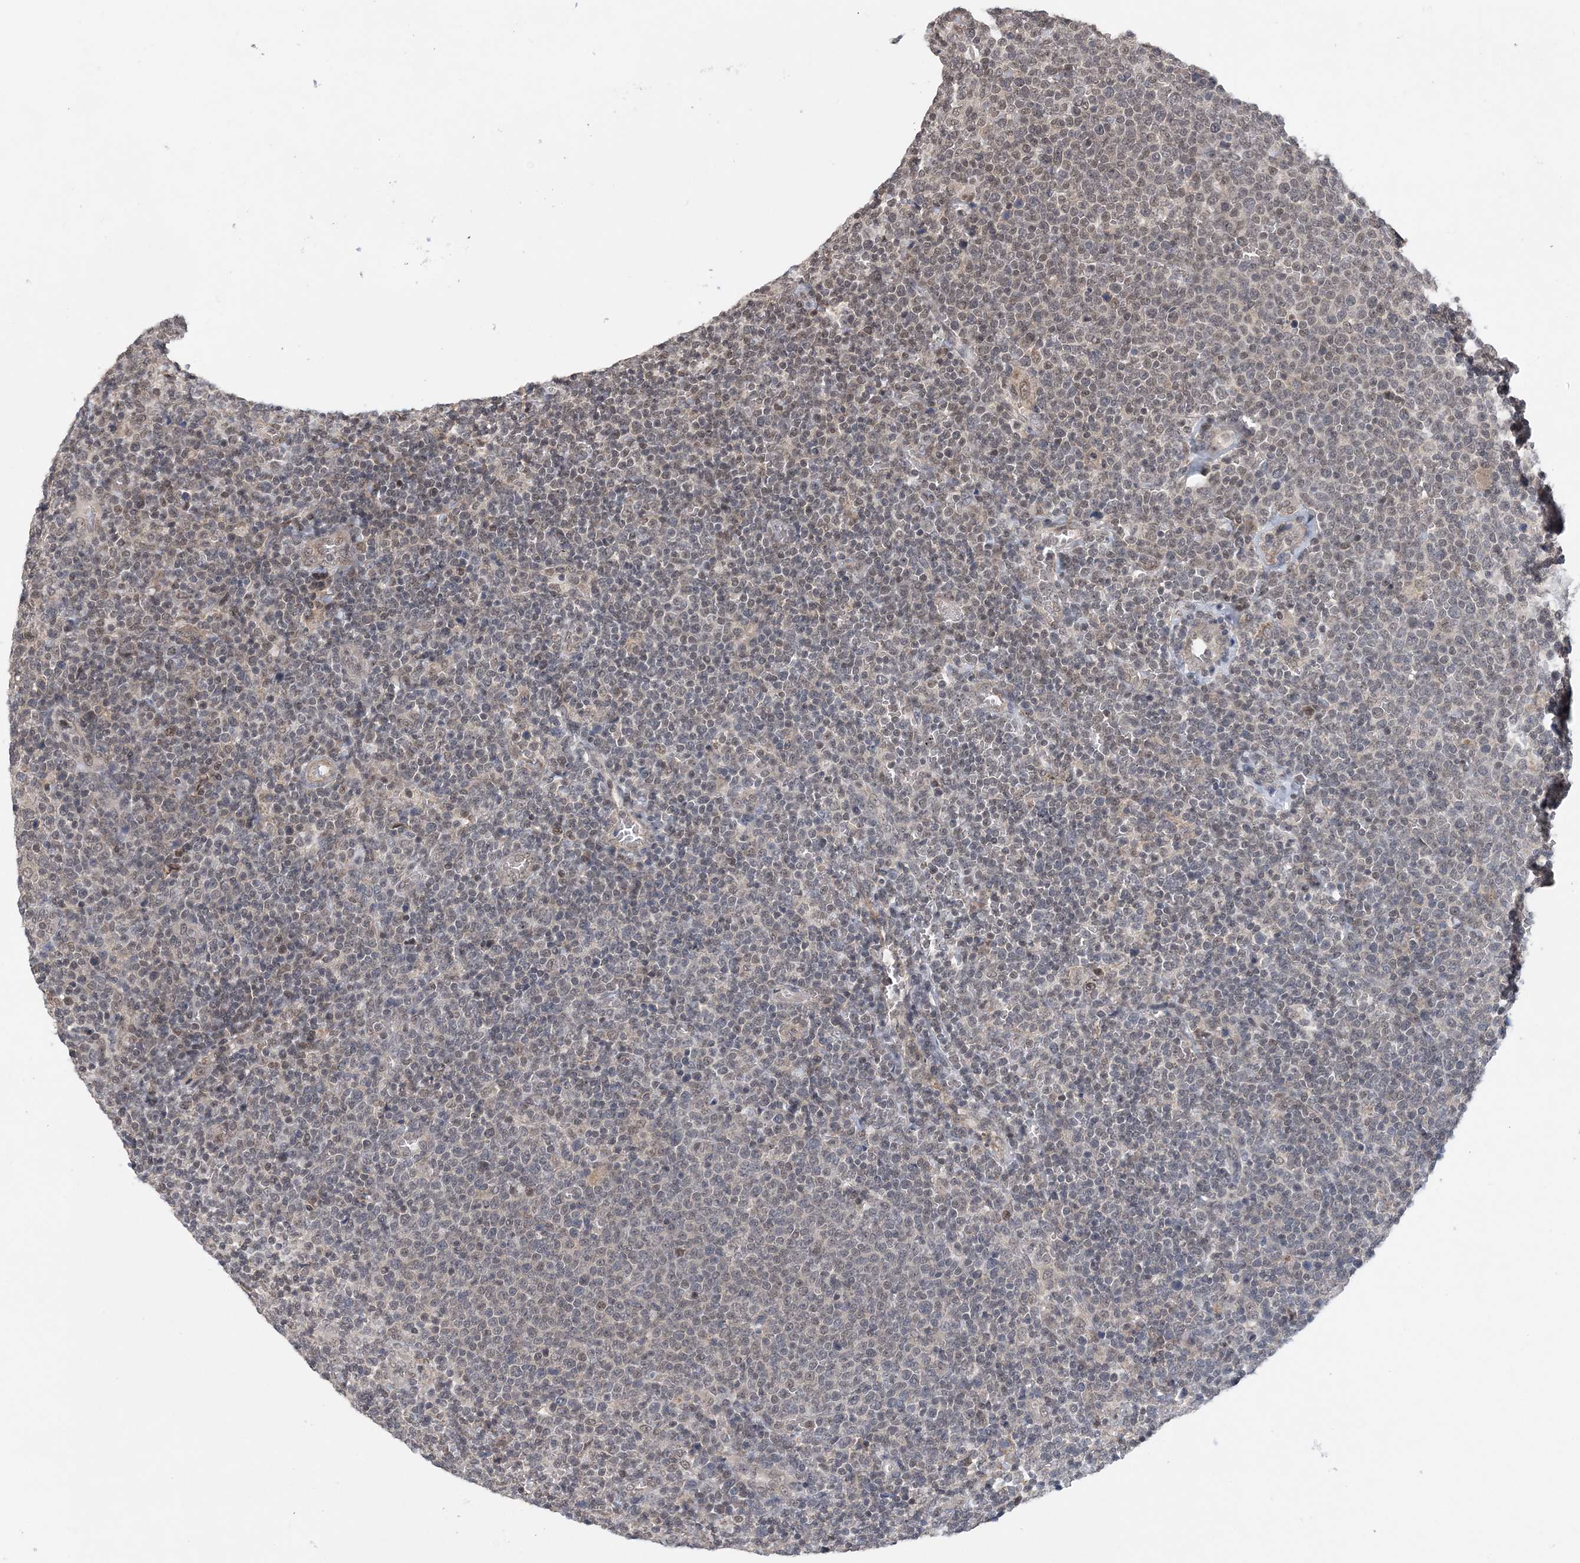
{"staining": {"intensity": "weak", "quantity": "<25%", "location": "nuclear"}, "tissue": "lymphoma", "cell_type": "Tumor cells", "image_type": "cancer", "snomed": [{"axis": "morphology", "description": "Malignant lymphoma, non-Hodgkin's type, High grade"}, {"axis": "topography", "description": "Lymph node"}], "caption": "High power microscopy micrograph of an immunohistochemistry (IHC) micrograph of malignant lymphoma, non-Hodgkin's type (high-grade), revealing no significant expression in tumor cells.", "gene": "CCDC152", "patient": {"sex": "male", "age": 61}}